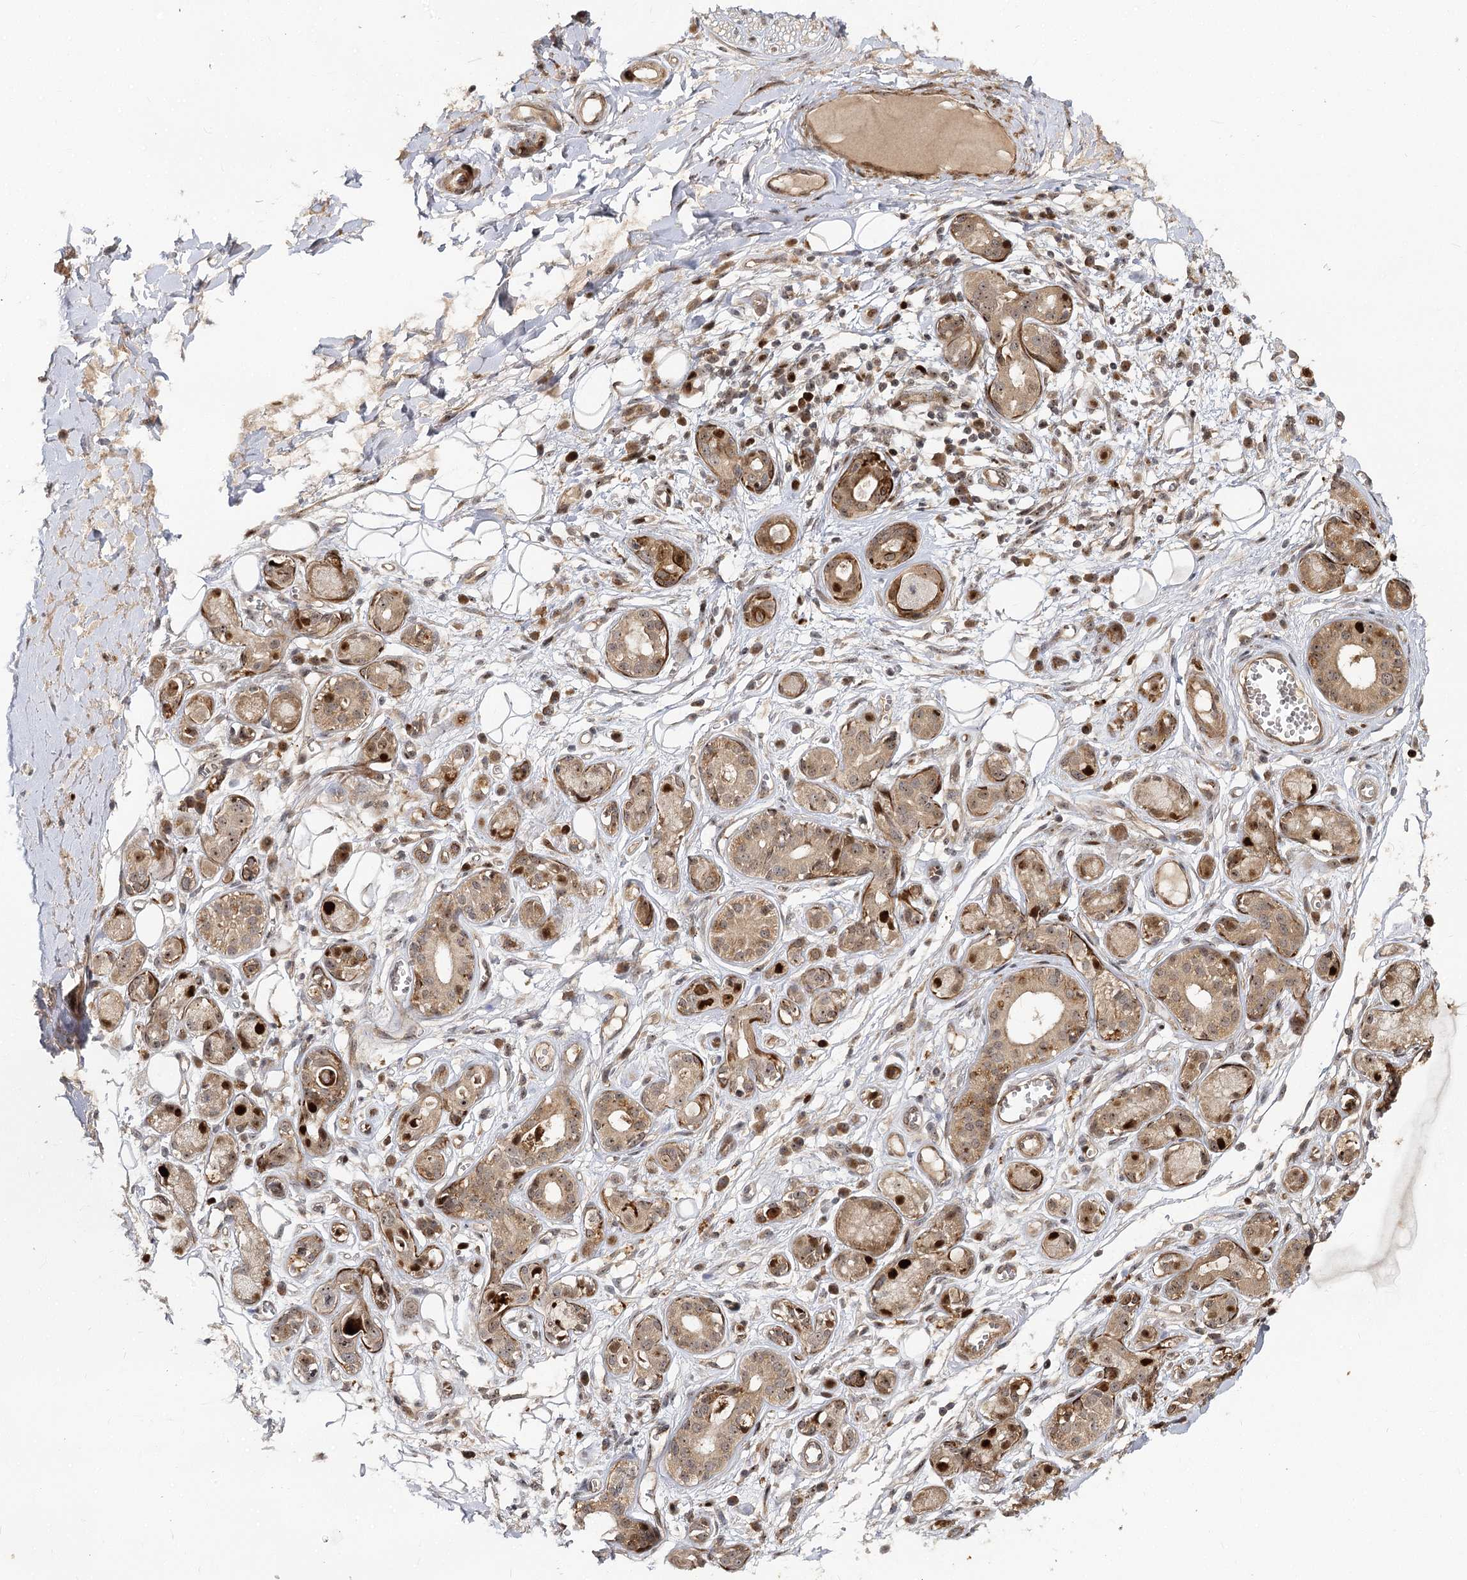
{"staining": {"intensity": "moderate", "quantity": ">75%", "location": "nuclear"}, "tissue": "adipose tissue", "cell_type": "Adipocytes", "image_type": "normal", "snomed": [{"axis": "morphology", "description": "Normal tissue, NOS"}, {"axis": "morphology", "description": "Inflammation, NOS"}, {"axis": "topography", "description": "Salivary gland"}, {"axis": "topography", "description": "Peripheral nerve tissue"}], "caption": "Immunohistochemistry (IHC) staining of benign adipose tissue, which demonstrates medium levels of moderate nuclear positivity in approximately >75% of adipocytes indicating moderate nuclear protein staining. The staining was performed using DAB (3,3'-diaminobenzidine) (brown) for protein detection and nuclei were counterstained in hematoxylin (blue).", "gene": "PIK3C2A", "patient": {"sex": "female", "age": 75}}